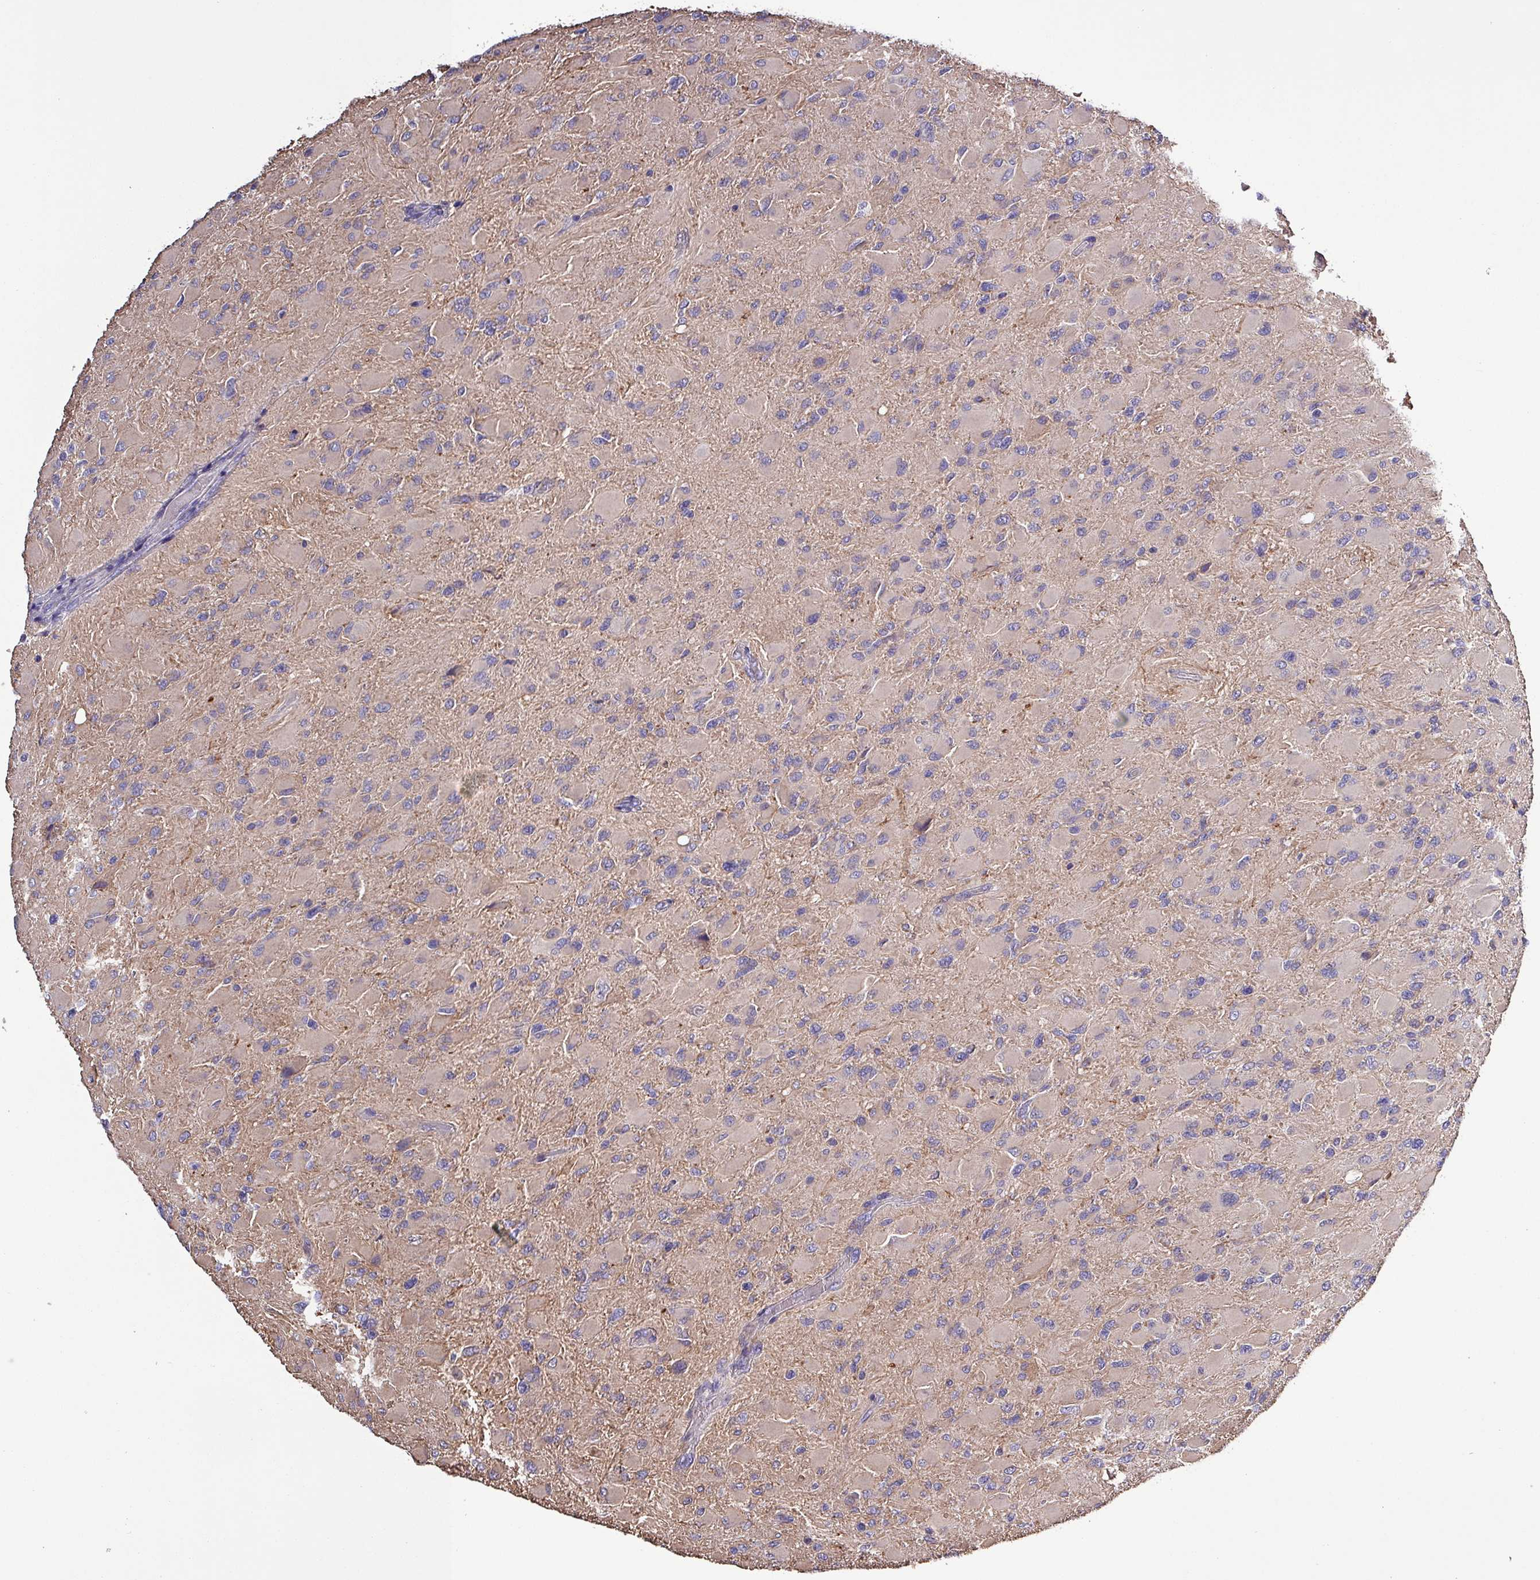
{"staining": {"intensity": "negative", "quantity": "none", "location": "none"}, "tissue": "glioma", "cell_type": "Tumor cells", "image_type": "cancer", "snomed": [{"axis": "morphology", "description": "Glioma, malignant, High grade"}, {"axis": "topography", "description": "Cerebral cortex"}], "caption": "This is an immunohistochemistry (IHC) histopathology image of glioma. There is no staining in tumor cells.", "gene": "HTRA4", "patient": {"sex": "female", "age": 36}}